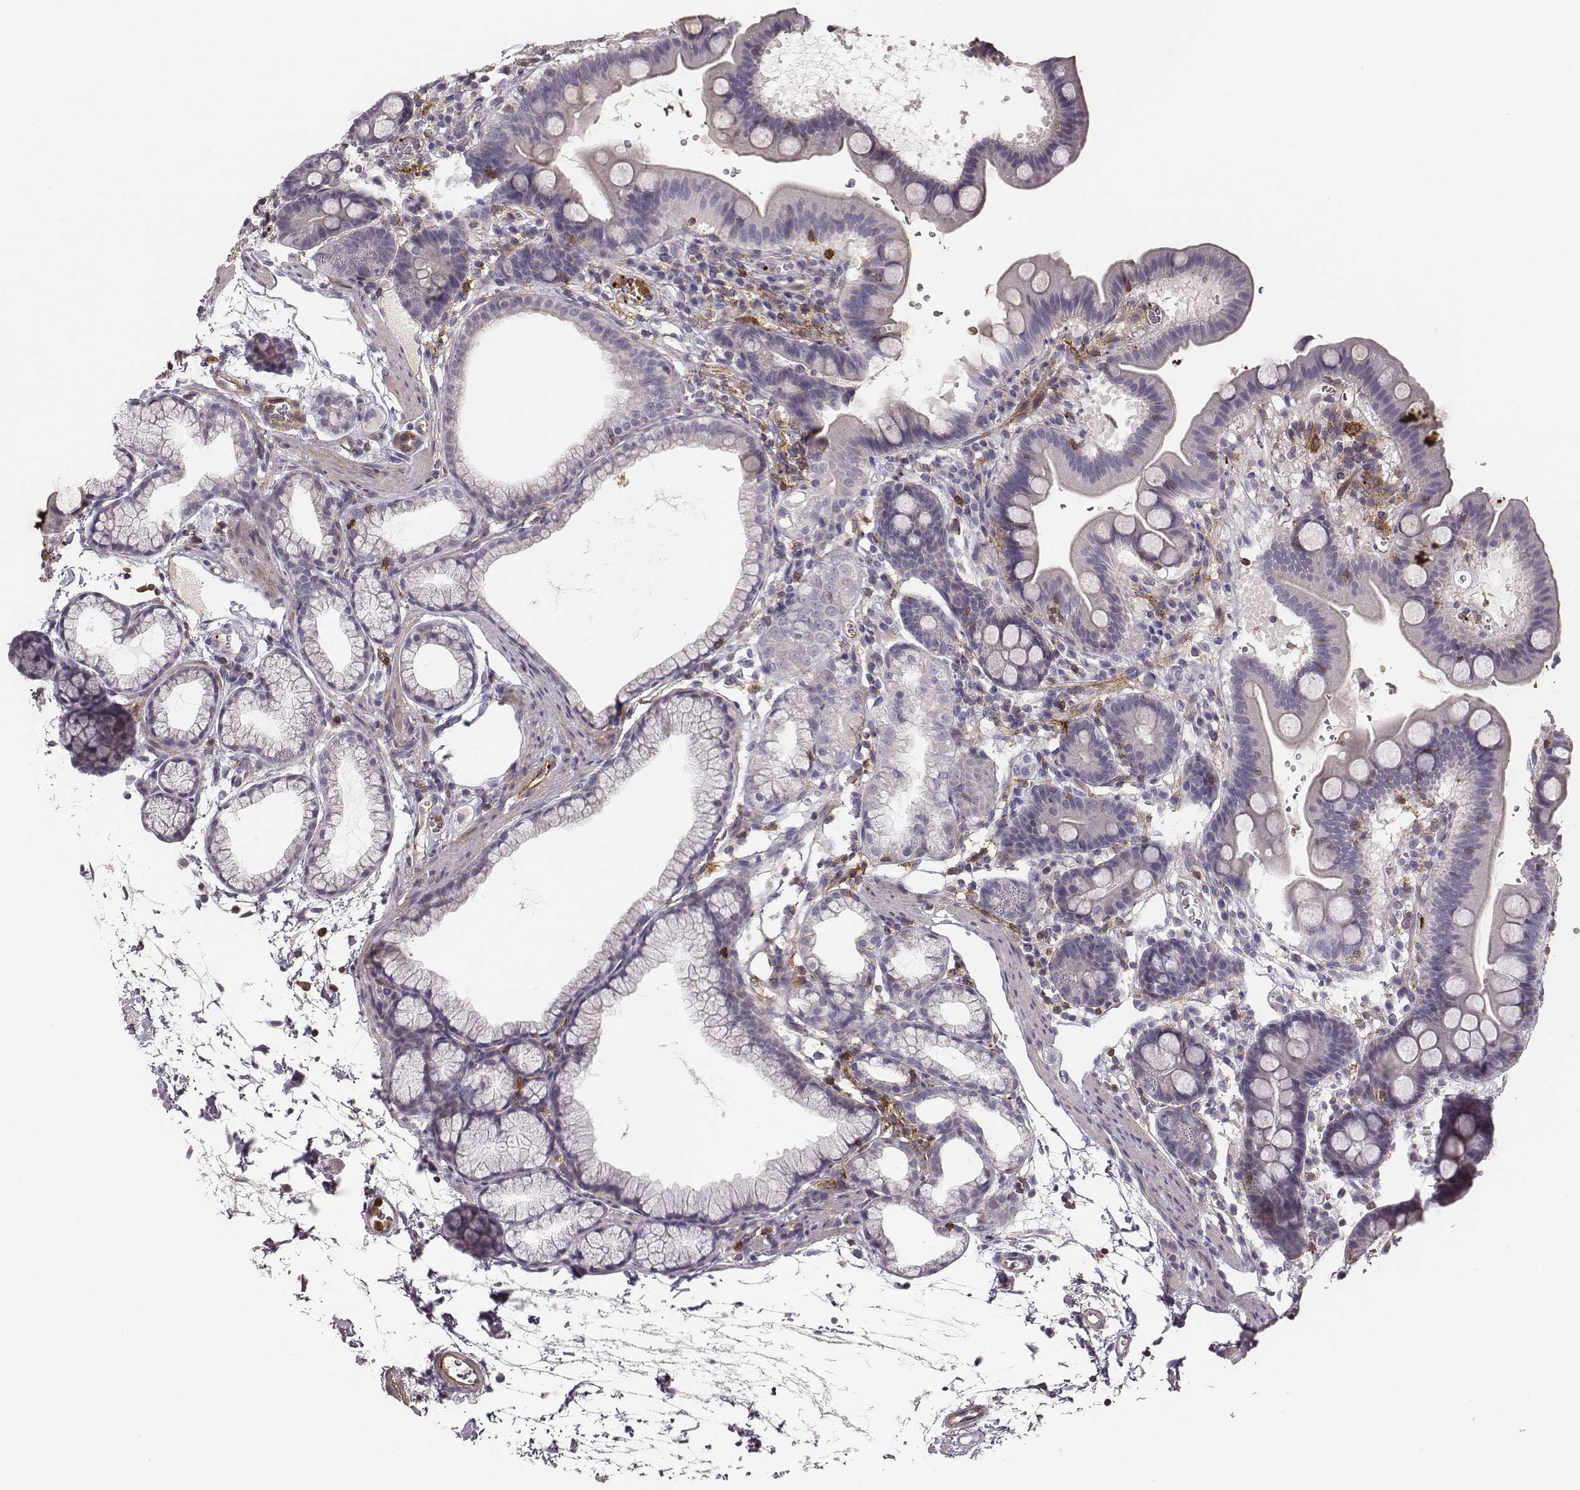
{"staining": {"intensity": "negative", "quantity": "none", "location": "none"}, "tissue": "duodenum", "cell_type": "Glandular cells", "image_type": "normal", "snomed": [{"axis": "morphology", "description": "Normal tissue, NOS"}, {"axis": "topography", "description": "Duodenum"}], "caption": "Histopathology image shows no significant protein positivity in glandular cells of normal duodenum.", "gene": "ZYX", "patient": {"sex": "male", "age": 59}}